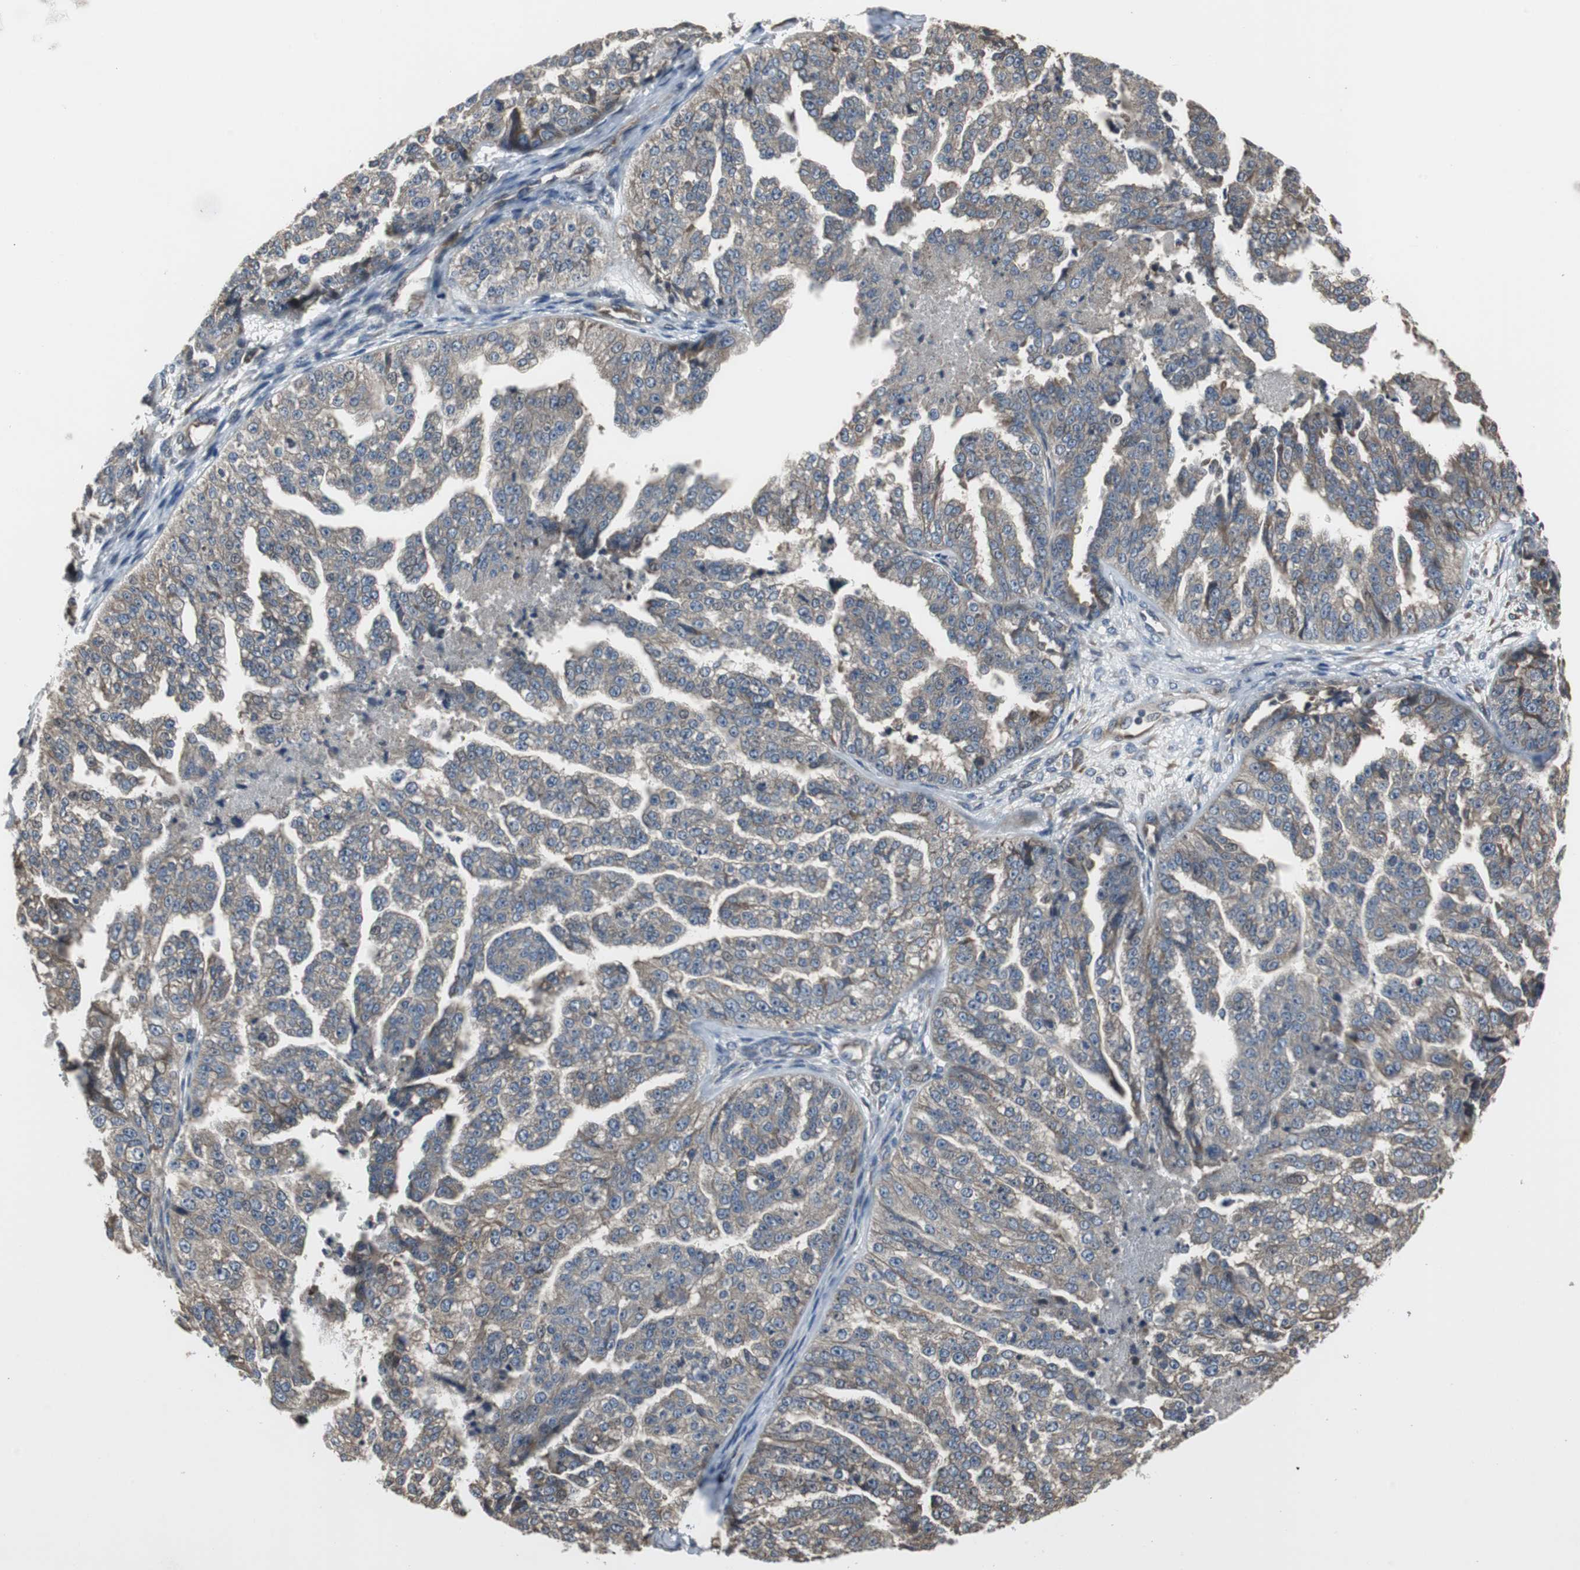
{"staining": {"intensity": "weak", "quantity": ">75%", "location": "cytoplasmic/membranous"}, "tissue": "ovarian cancer", "cell_type": "Tumor cells", "image_type": "cancer", "snomed": [{"axis": "morphology", "description": "Cystadenocarcinoma, serous, NOS"}, {"axis": "topography", "description": "Ovary"}], "caption": "About >75% of tumor cells in ovarian cancer demonstrate weak cytoplasmic/membranous protein staining as visualized by brown immunohistochemical staining.", "gene": "CHP1", "patient": {"sex": "female", "age": 58}}